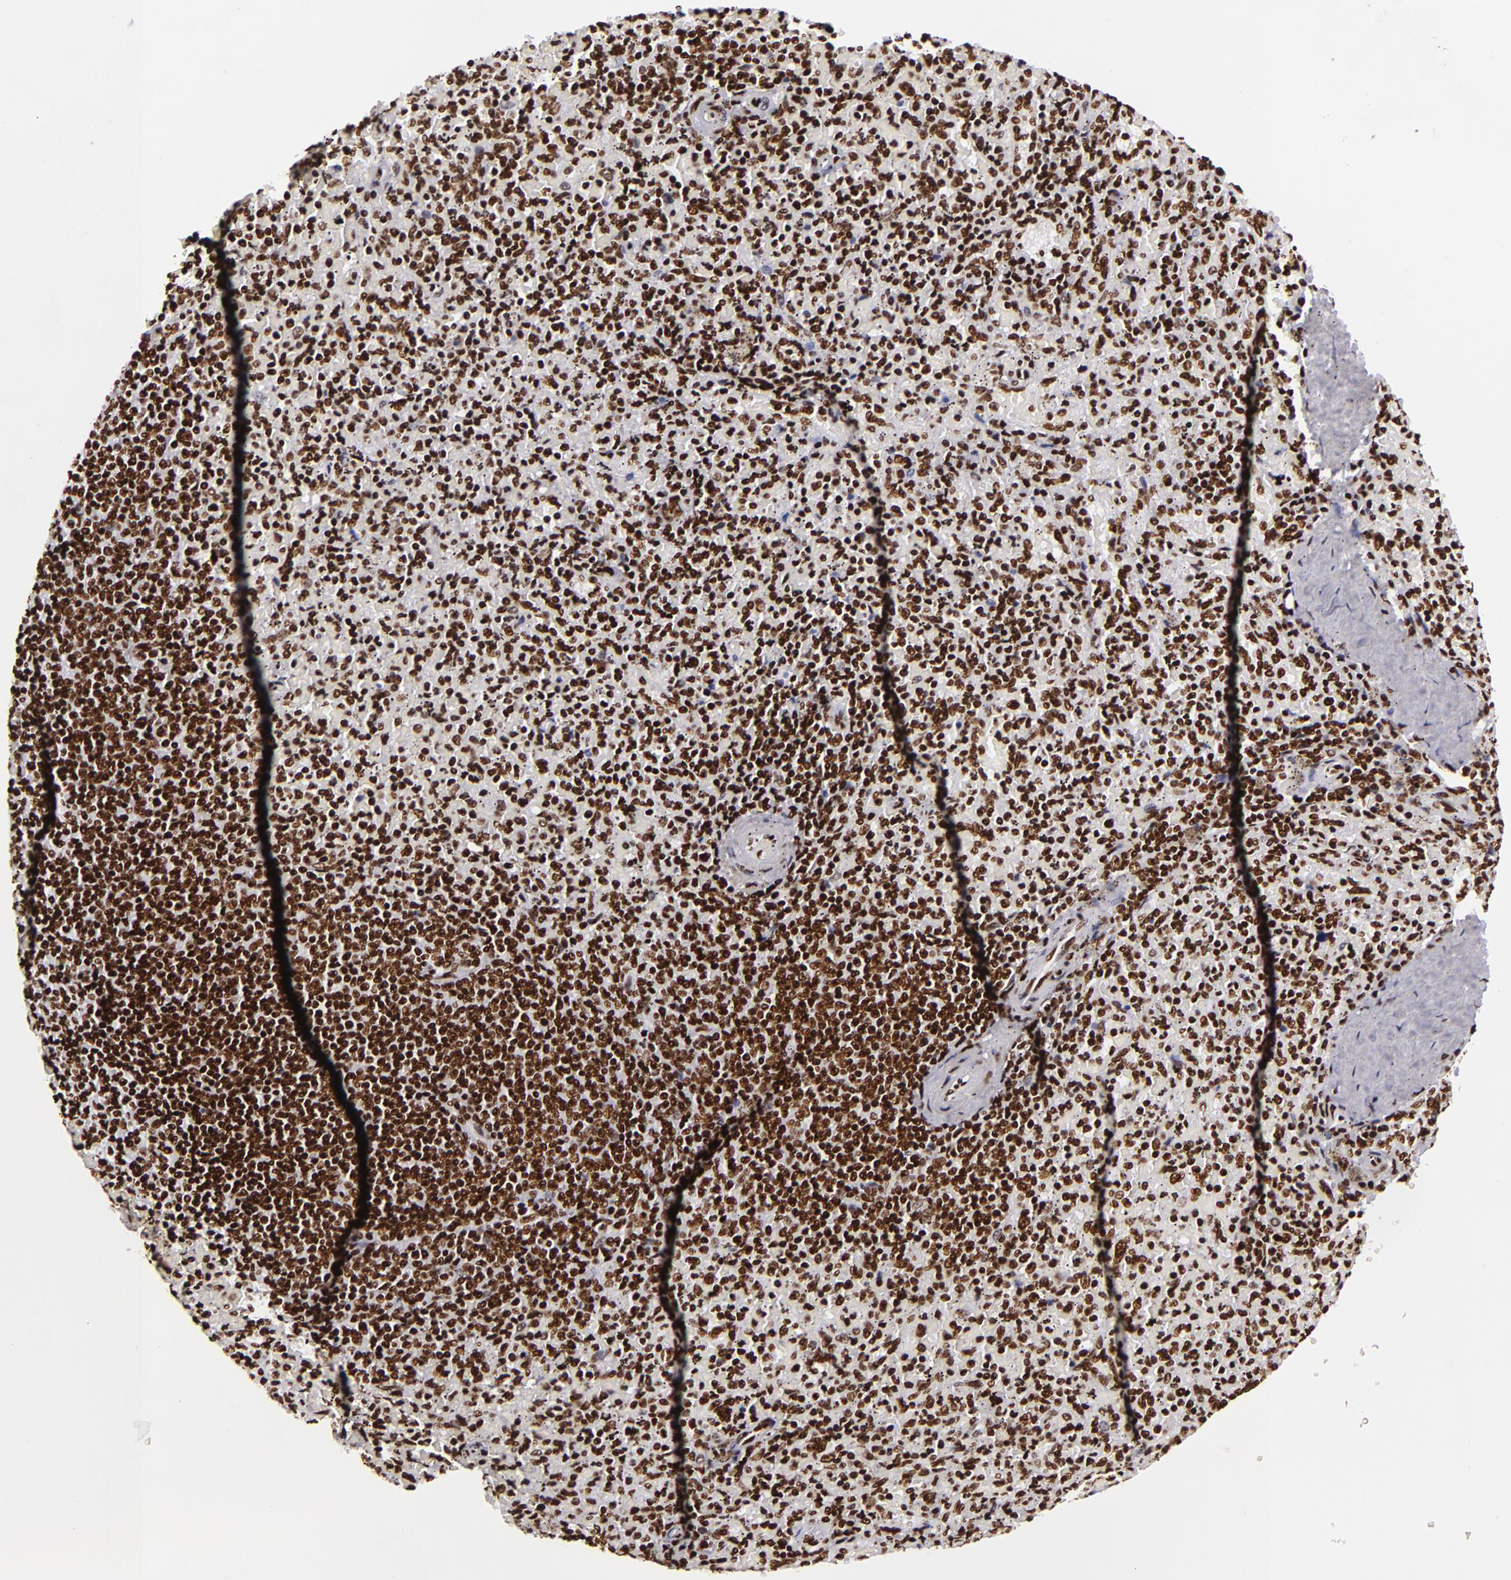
{"staining": {"intensity": "strong", "quantity": ">75%", "location": "nuclear"}, "tissue": "spleen", "cell_type": "Cells in red pulp", "image_type": "normal", "snomed": [{"axis": "morphology", "description": "Normal tissue, NOS"}, {"axis": "topography", "description": "Spleen"}], "caption": "High-magnification brightfield microscopy of benign spleen stained with DAB (3,3'-diaminobenzidine) (brown) and counterstained with hematoxylin (blue). cells in red pulp exhibit strong nuclear positivity is identified in approximately>75% of cells.", "gene": "SAFB", "patient": {"sex": "female", "age": 43}}